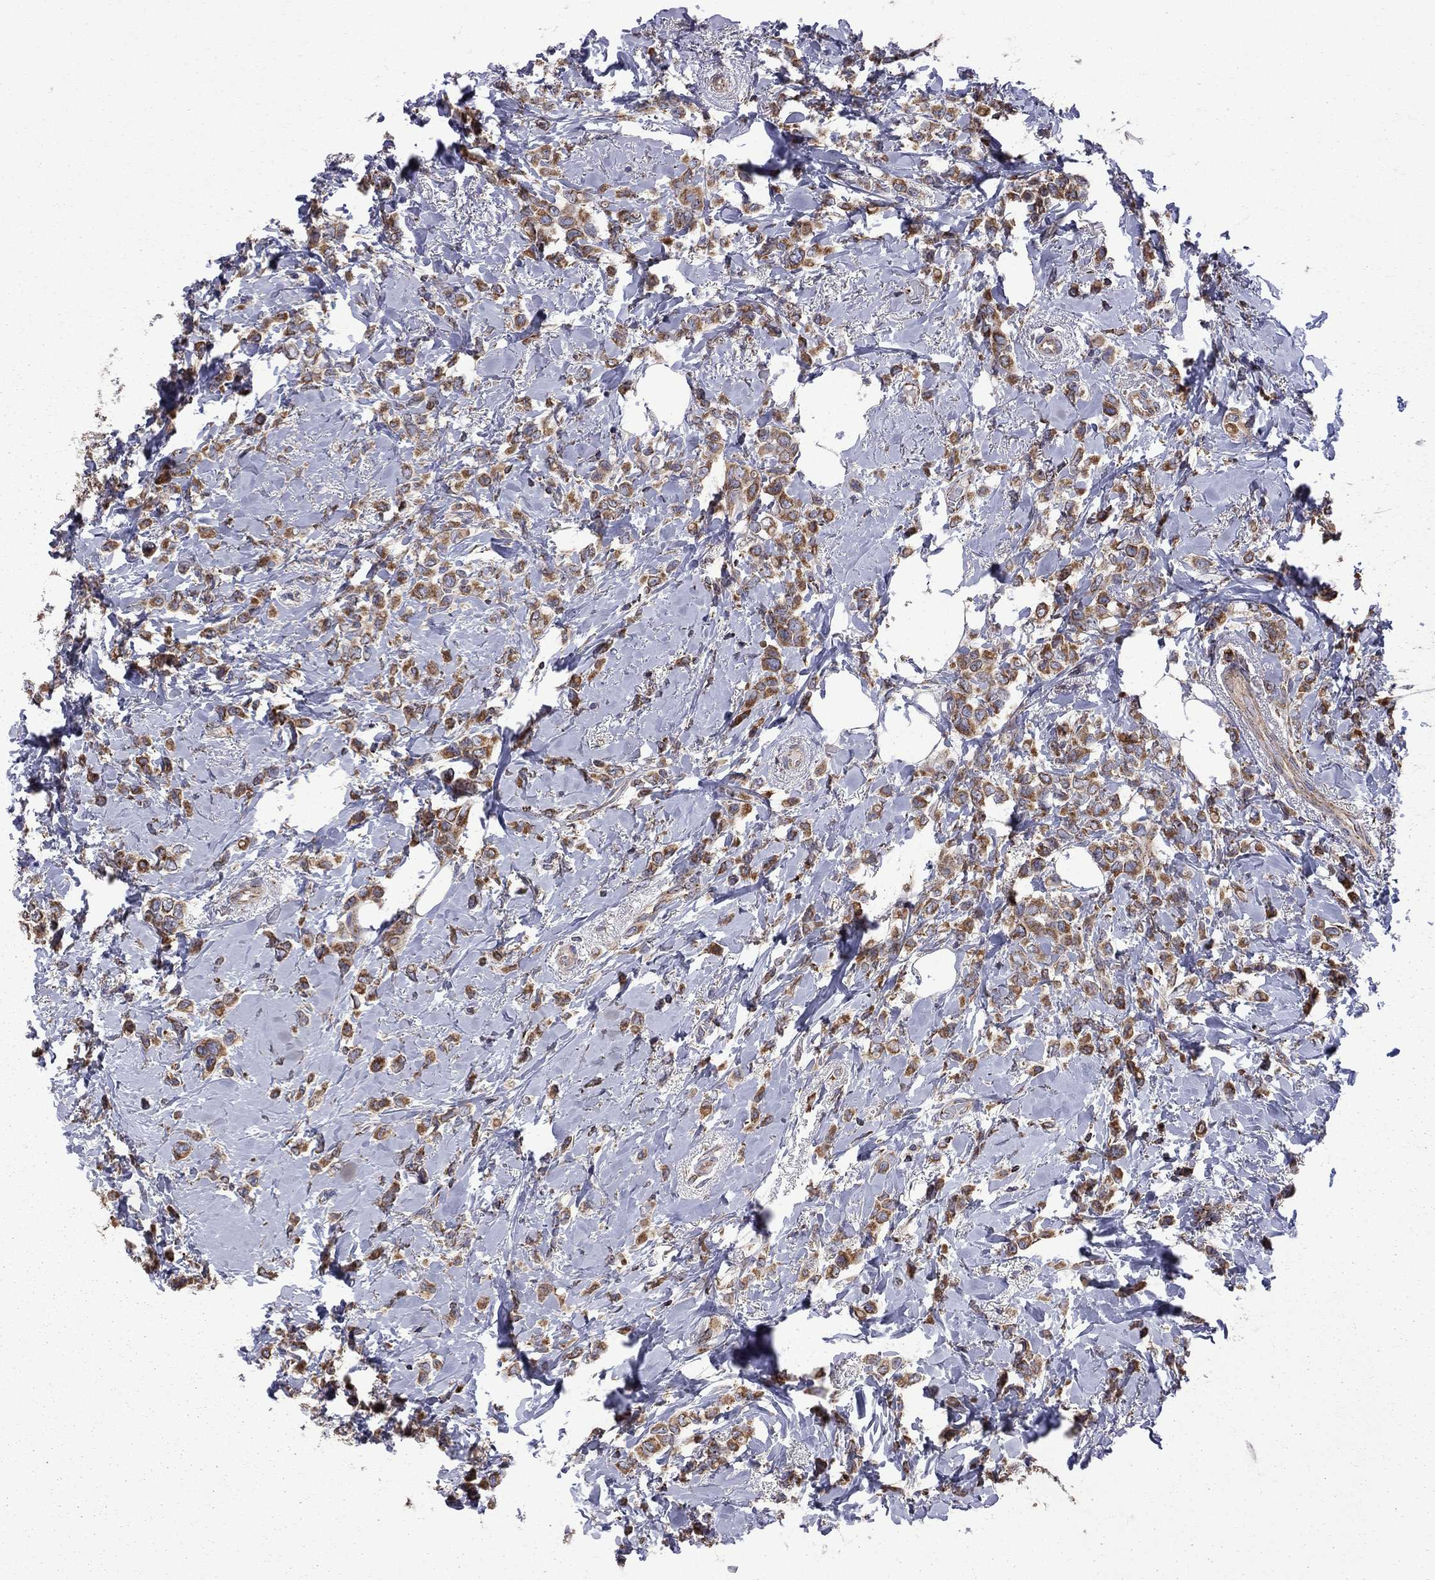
{"staining": {"intensity": "strong", "quantity": "25%-75%", "location": "cytoplasmic/membranous"}, "tissue": "breast cancer", "cell_type": "Tumor cells", "image_type": "cancer", "snomed": [{"axis": "morphology", "description": "Lobular carcinoma"}, {"axis": "topography", "description": "Breast"}], "caption": "Immunohistochemistry (IHC) image of breast cancer (lobular carcinoma) stained for a protein (brown), which exhibits high levels of strong cytoplasmic/membranous staining in about 25%-75% of tumor cells.", "gene": "CLPTM1", "patient": {"sex": "female", "age": 66}}